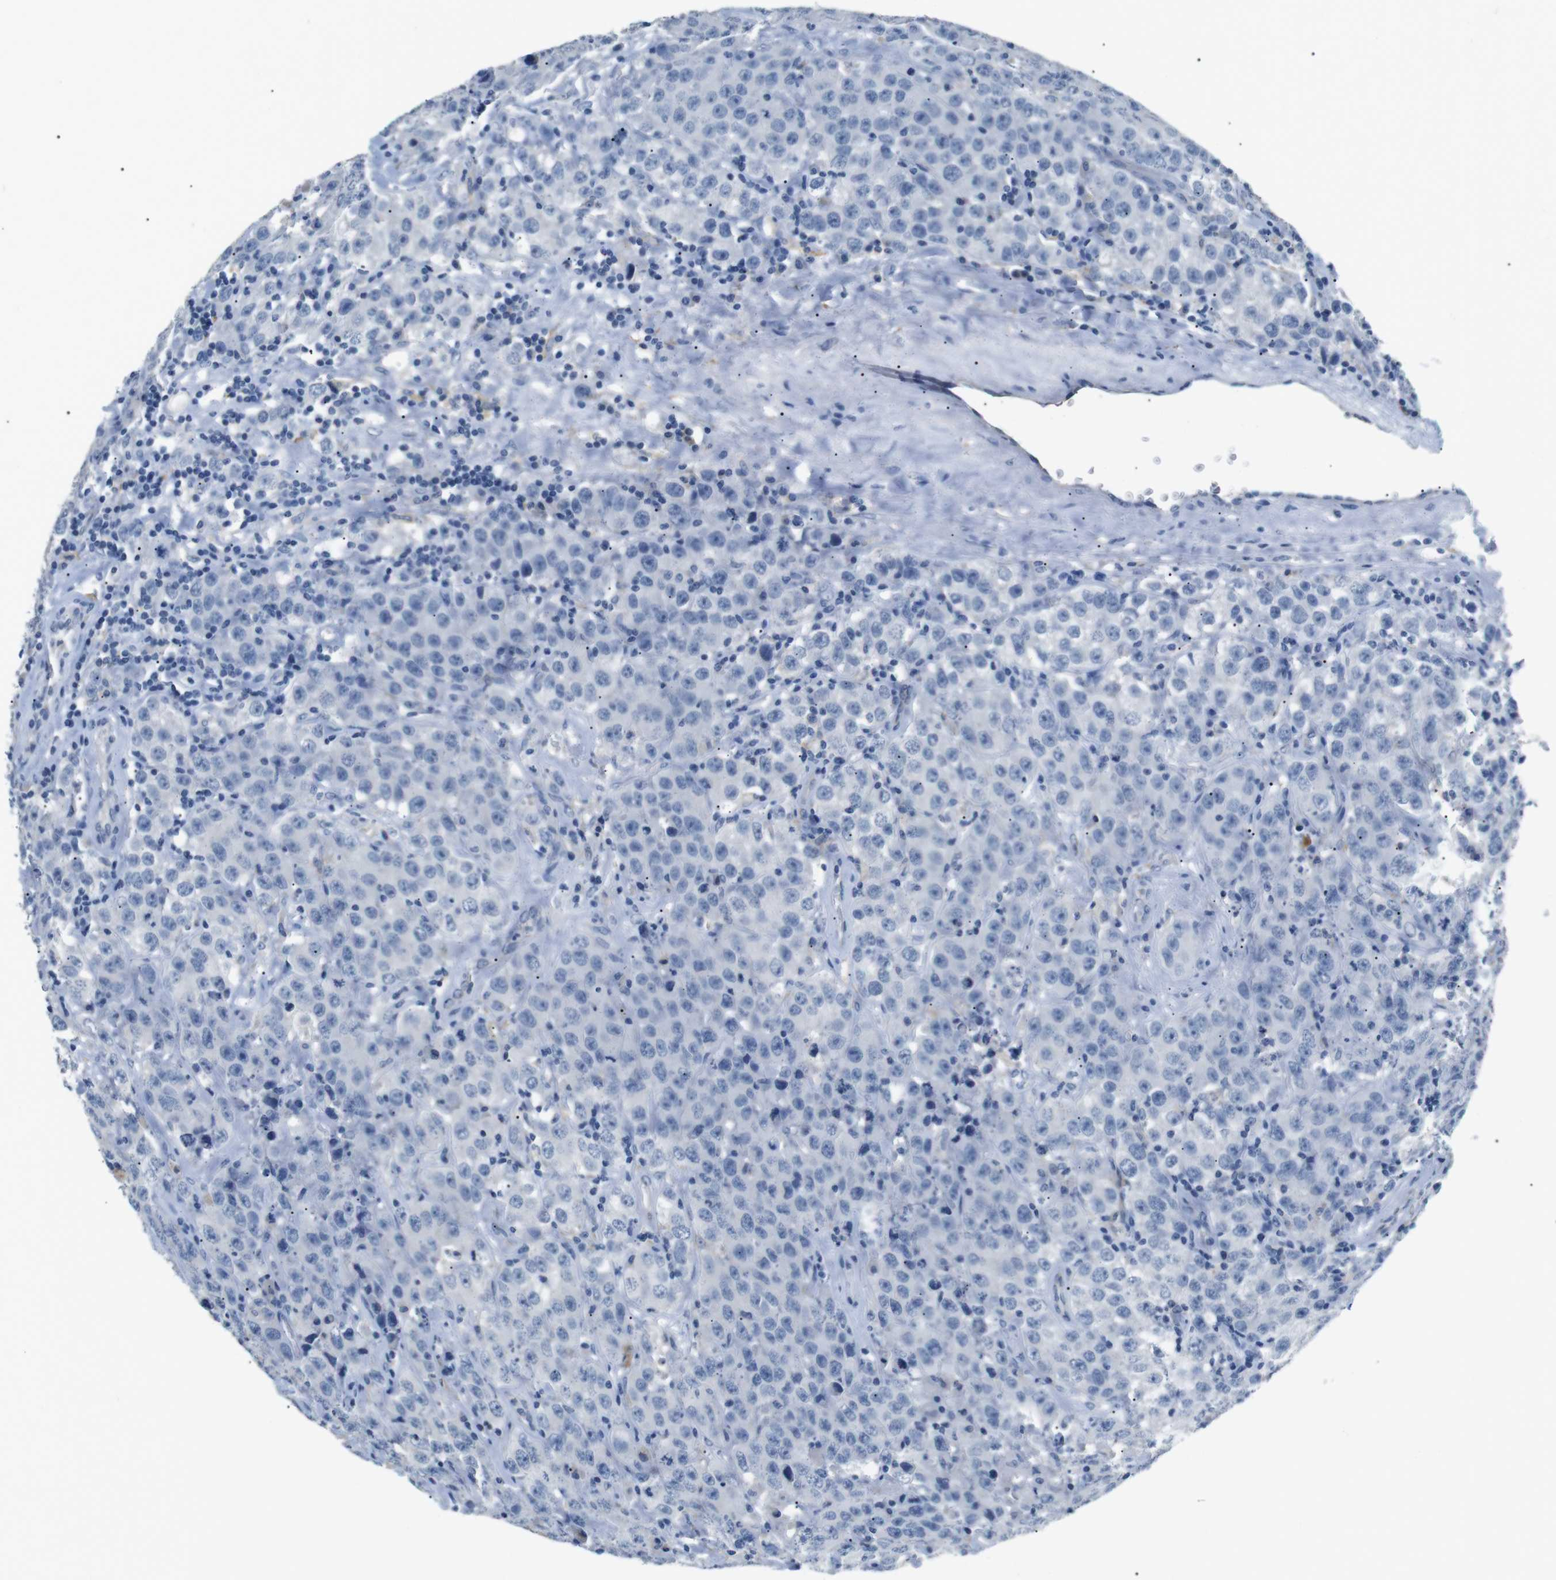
{"staining": {"intensity": "negative", "quantity": "none", "location": "none"}, "tissue": "testis cancer", "cell_type": "Tumor cells", "image_type": "cancer", "snomed": [{"axis": "morphology", "description": "Seminoma, NOS"}, {"axis": "topography", "description": "Testis"}], "caption": "An IHC image of testis cancer is shown. There is no staining in tumor cells of testis cancer.", "gene": "FCGRT", "patient": {"sex": "male", "age": 52}}